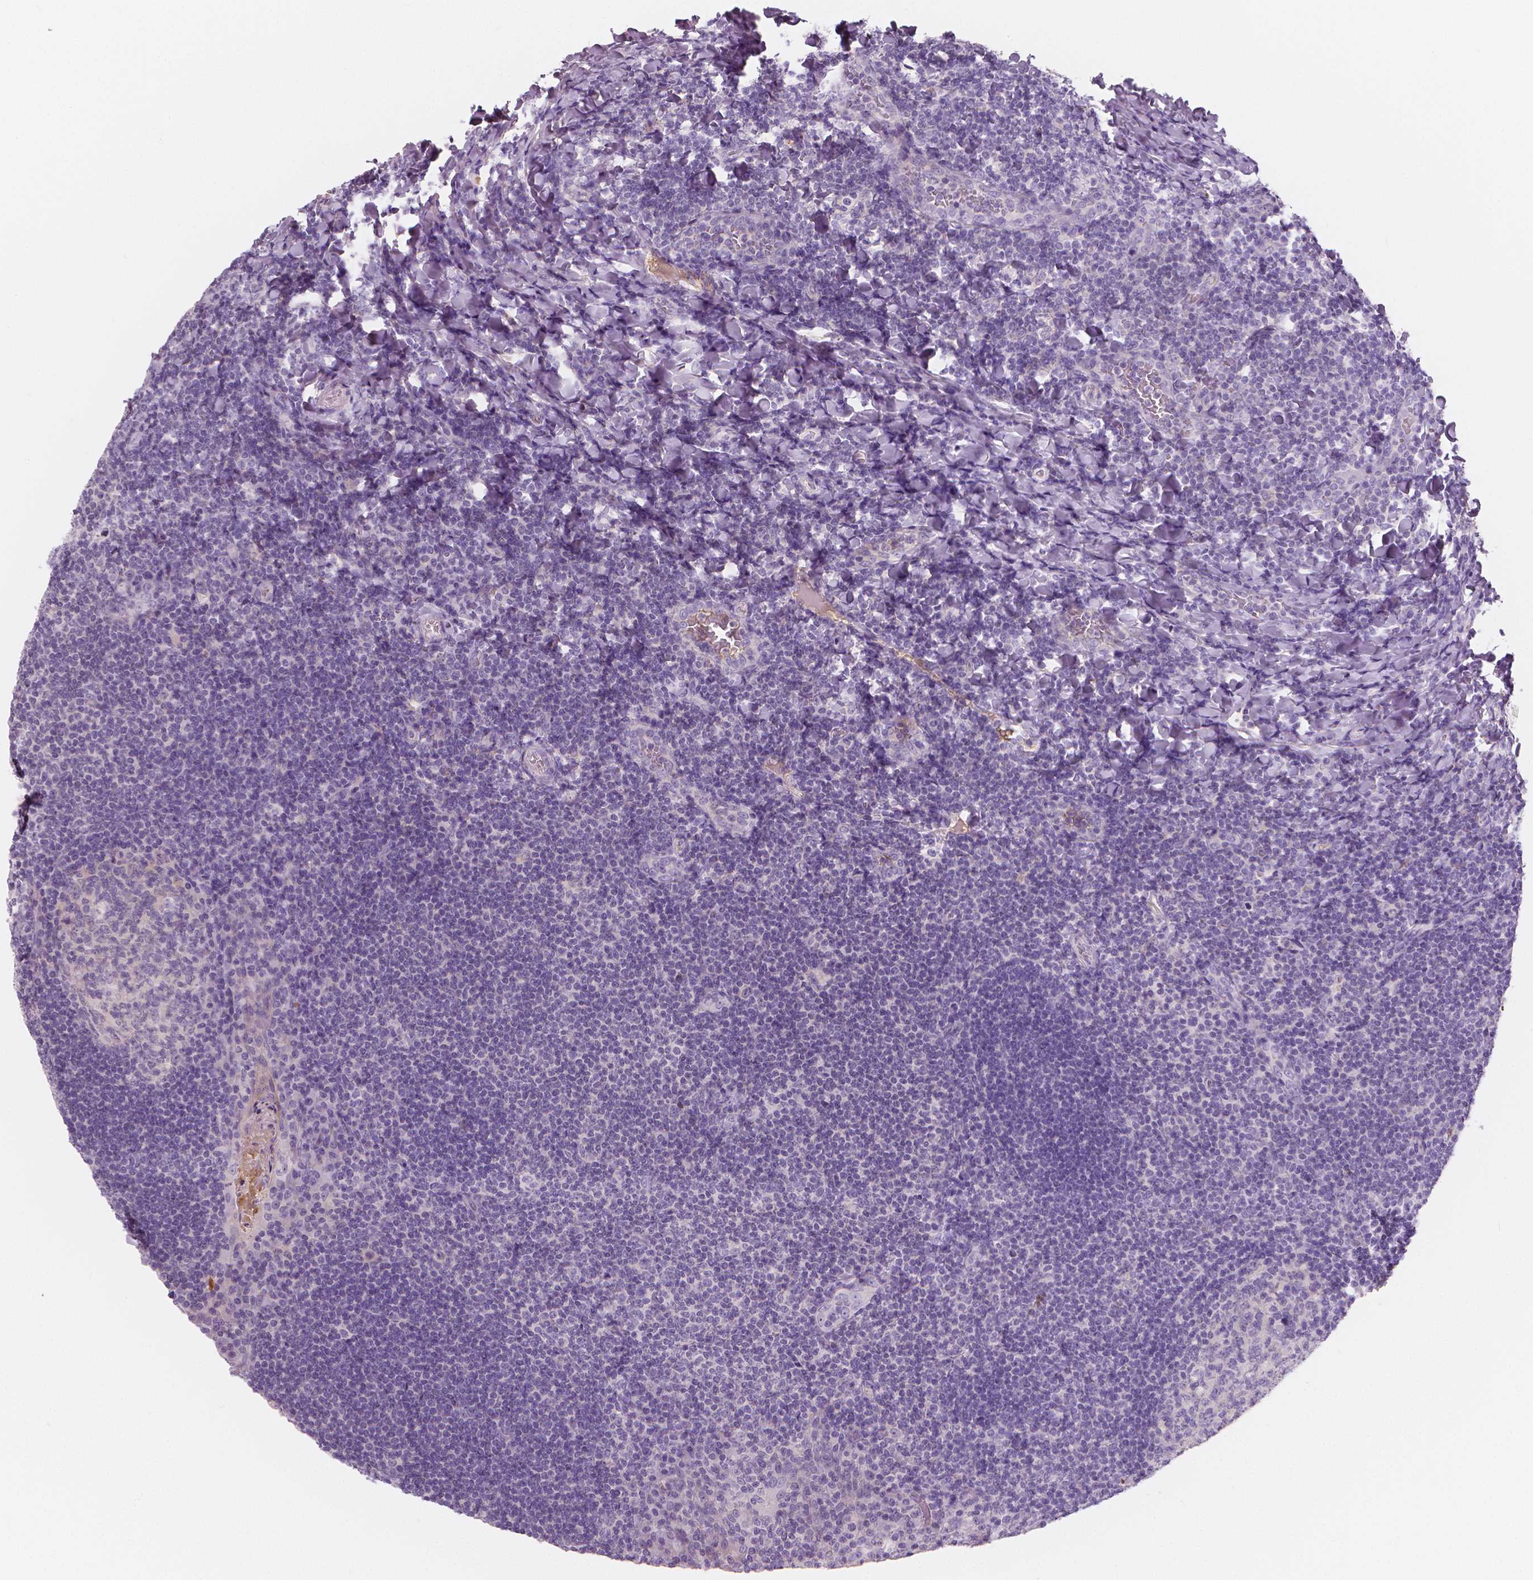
{"staining": {"intensity": "negative", "quantity": "none", "location": "none"}, "tissue": "tonsil", "cell_type": "Germinal center cells", "image_type": "normal", "snomed": [{"axis": "morphology", "description": "Normal tissue, NOS"}, {"axis": "topography", "description": "Tonsil"}], "caption": "Micrograph shows no protein positivity in germinal center cells of unremarkable tonsil.", "gene": "APOA4", "patient": {"sex": "male", "age": 17}}